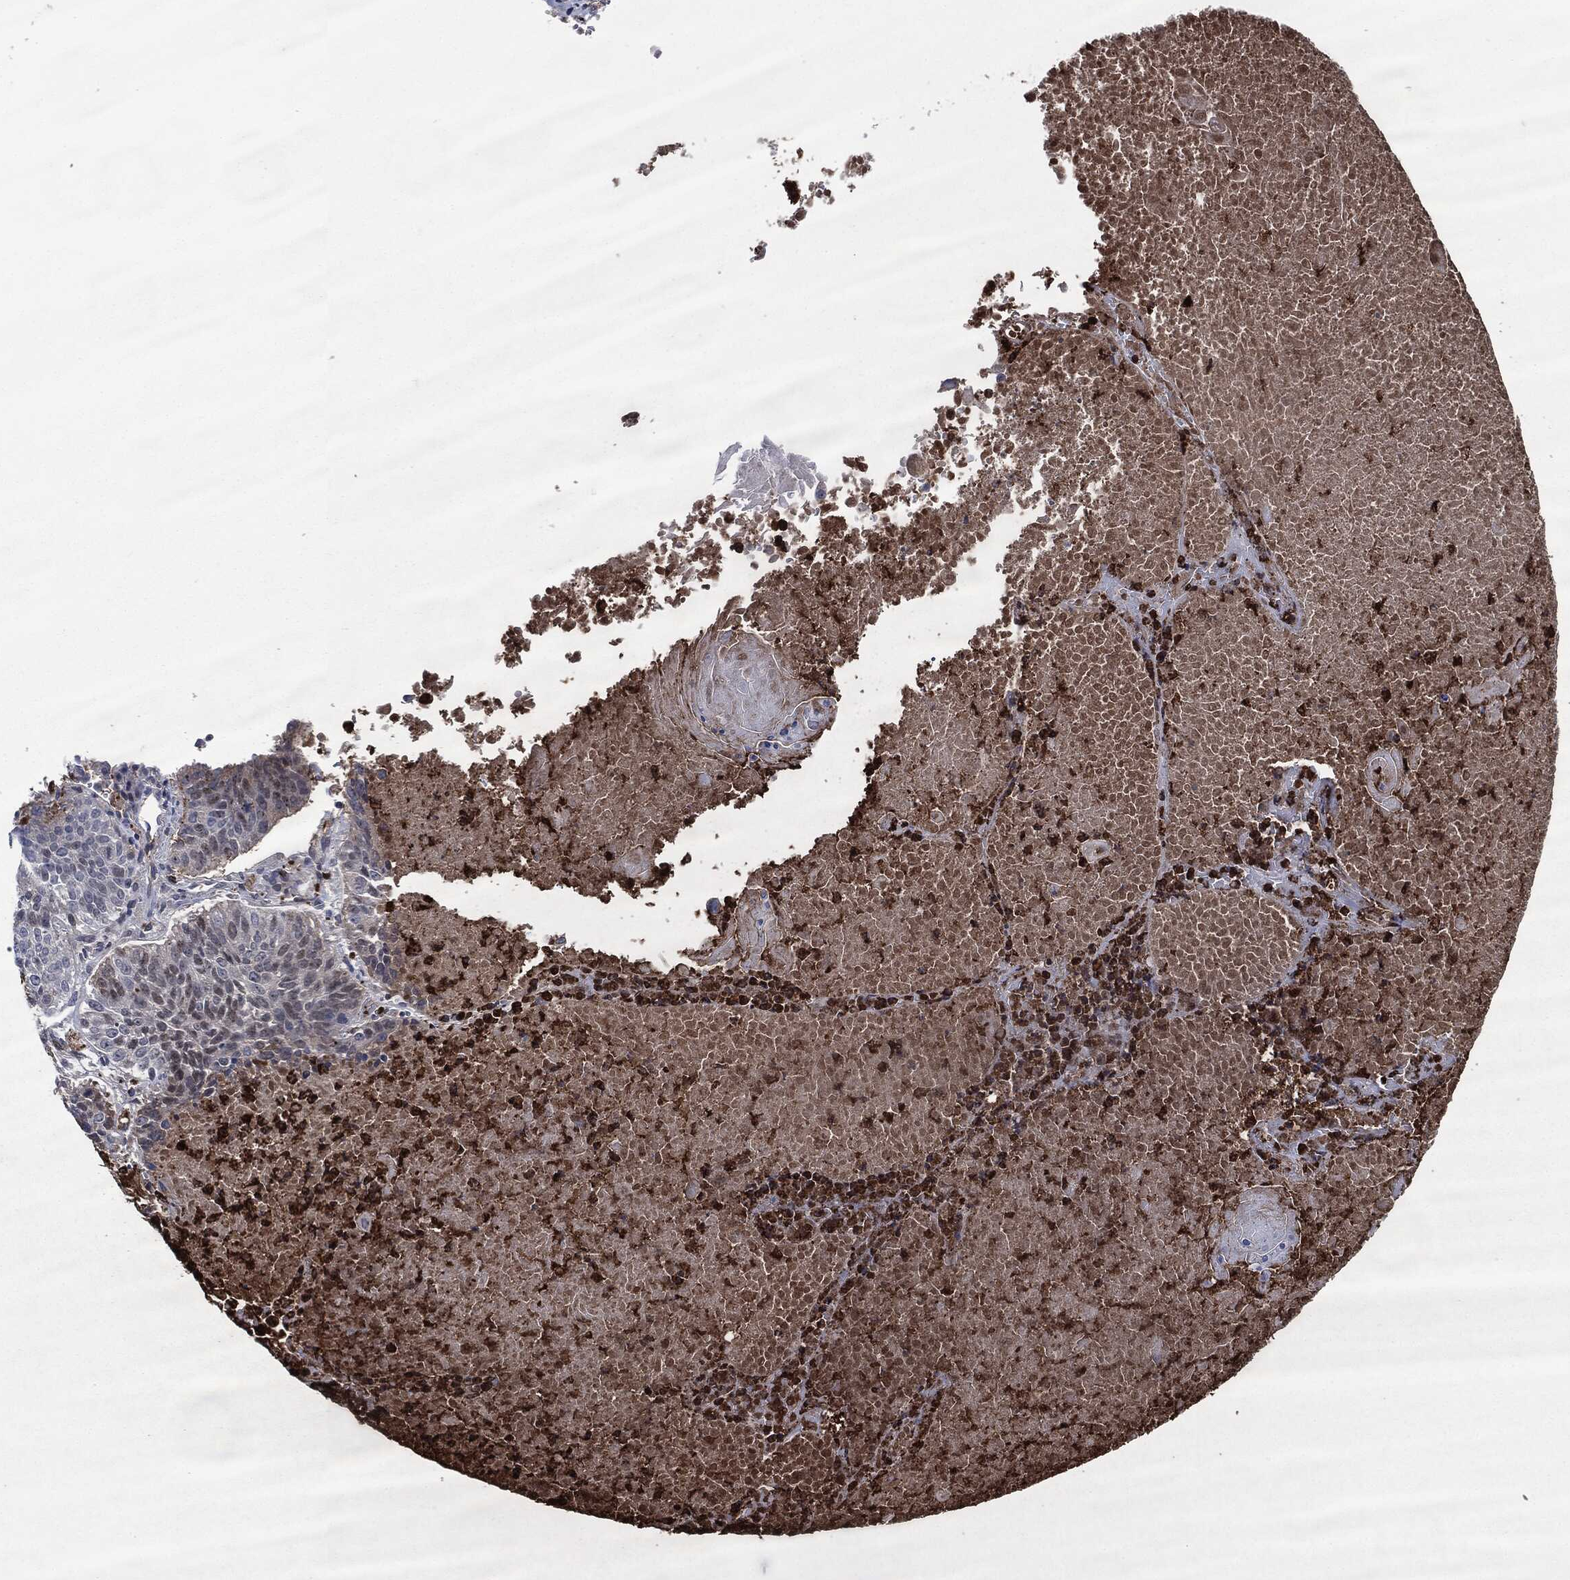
{"staining": {"intensity": "negative", "quantity": "none", "location": "none"}, "tissue": "lung cancer", "cell_type": "Tumor cells", "image_type": "cancer", "snomed": [{"axis": "morphology", "description": "Squamous cell carcinoma, NOS"}, {"axis": "topography", "description": "Lung"}], "caption": "This is an immunohistochemistry (IHC) micrograph of human squamous cell carcinoma (lung). There is no staining in tumor cells.", "gene": "MPO", "patient": {"sex": "male", "age": 64}}